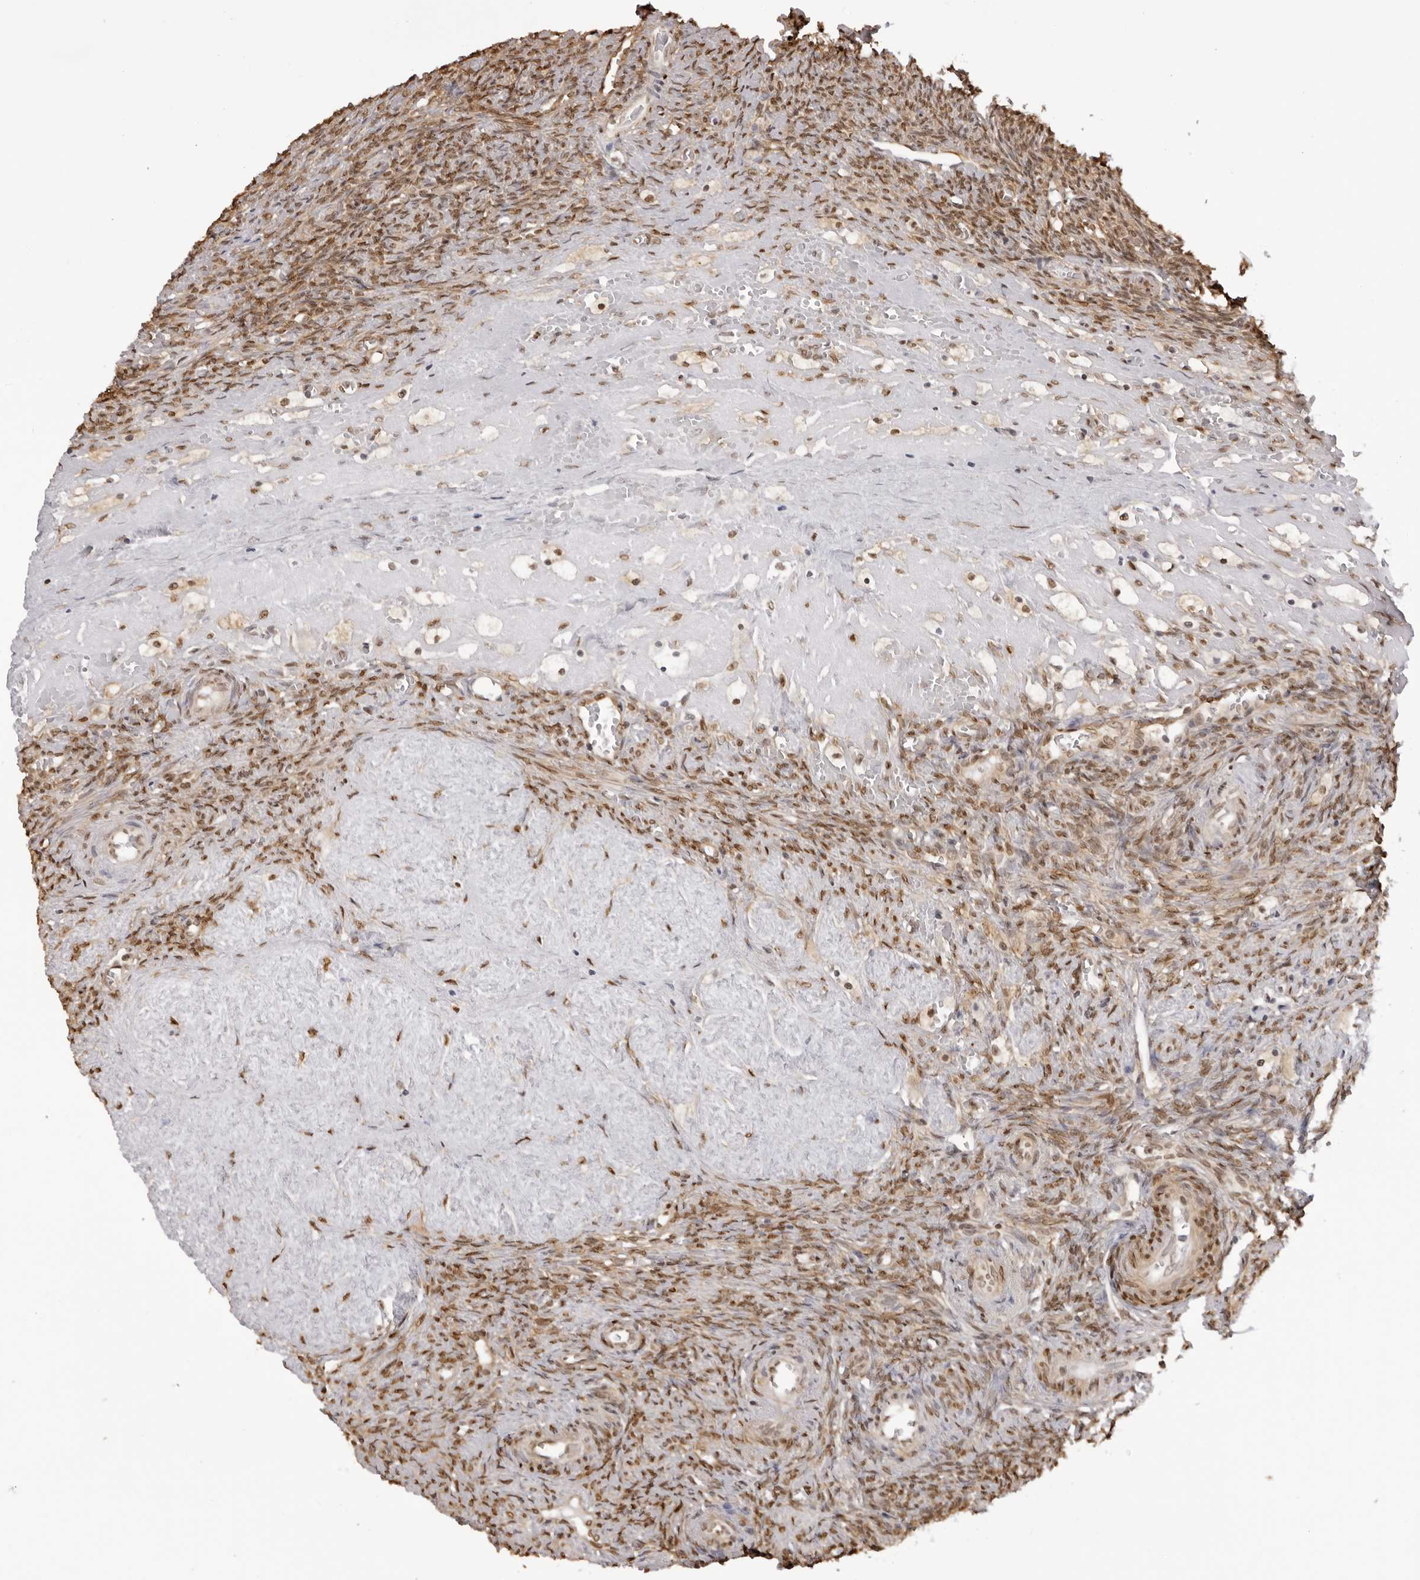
{"staining": {"intensity": "negative", "quantity": "none", "location": "none"}, "tissue": "ovary", "cell_type": "Follicle cells", "image_type": "normal", "snomed": [{"axis": "morphology", "description": "Normal tissue, NOS"}, {"axis": "topography", "description": "Ovary"}], "caption": "Histopathology image shows no protein positivity in follicle cells of unremarkable ovary. (DAB IHC visualized using brightfield microscopy, high magnification).", "gene": "HSPA4", "patient": {"sex": "female", "age": 41}}